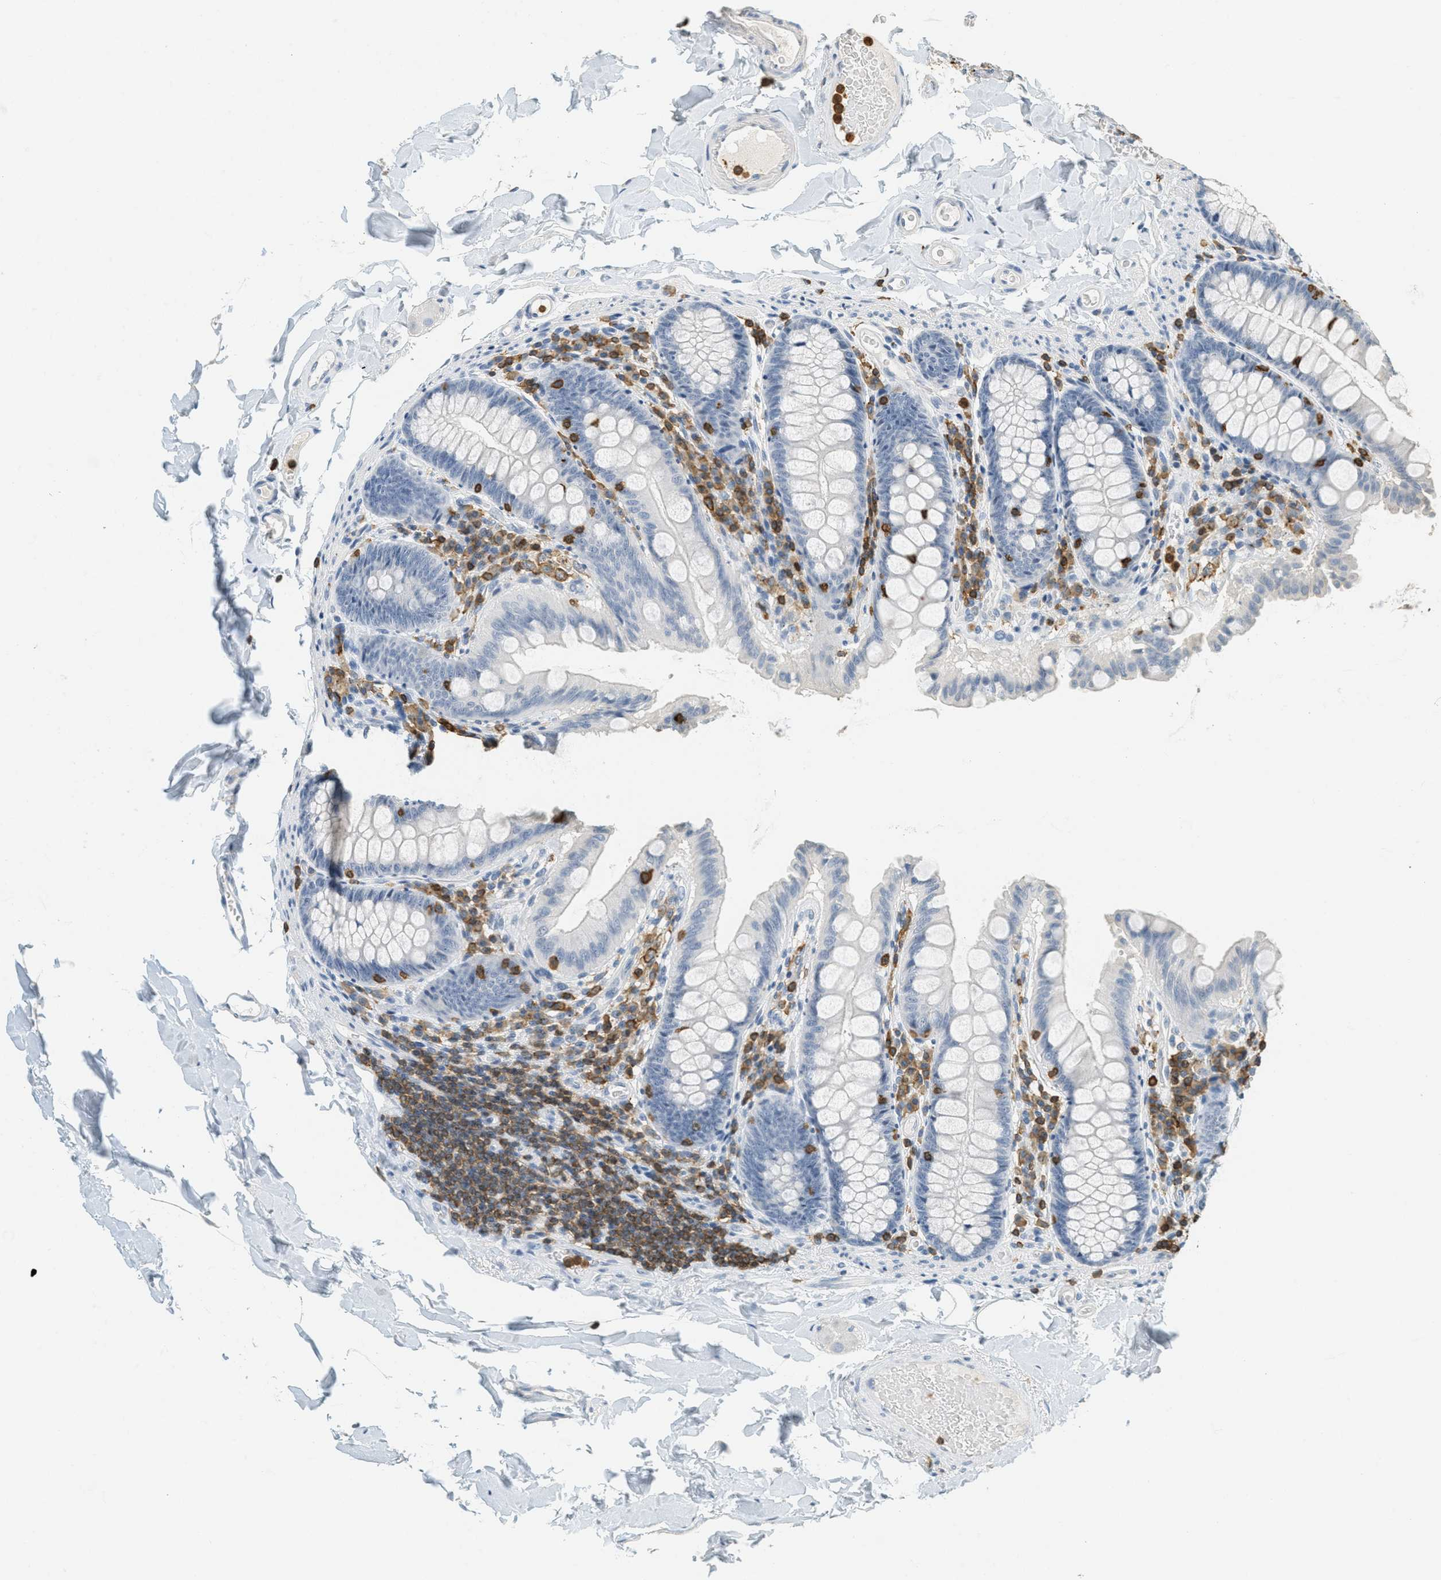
{"staining": {"intensity": "negative", "quantity": "none", "location": "none"}, "tissue": "colon", "cell_type": "Endothelial cells", "image_type": "normal", "snomed": [{"axis": "morphology", "description": "Normal tissue, NOS"}, {"axis": "topography", "description": "Colon"}], "caption": "IHC of unremarkable colon demonstrates no expression in endothelial cells.", "gene": "LSP1", "patient": {"sex": "female", "age": 61}}